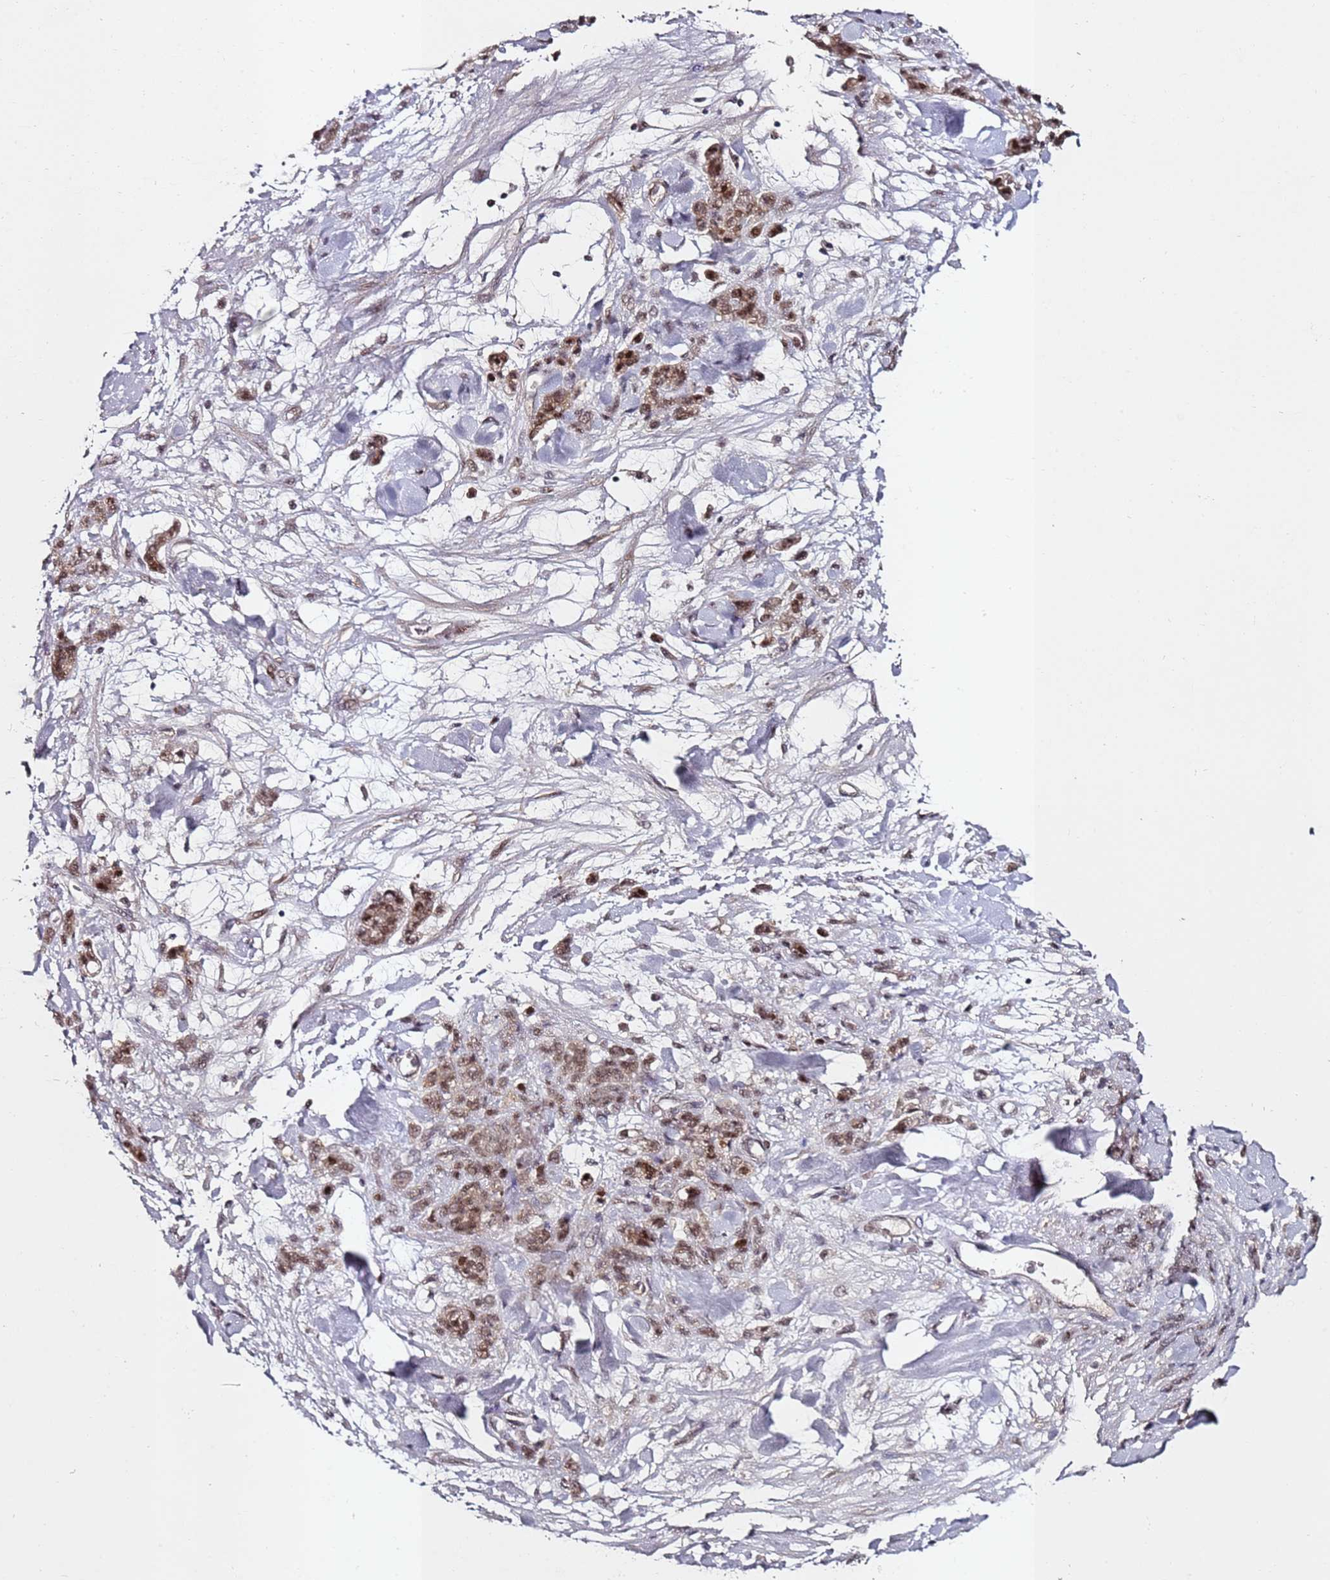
{"staining": {"intensity": "moderate", "quantity": ">75%", "location": "cytoplasmic/membranous,nuclear"}, "tissue": "stomach cancer", "cell_type": "Tumor cells", "image_type": "cancer", "snomed": [{"axis": "morphology", "description": "Normal tissue, NOS"}, {"axis": "morphology", "description": "Adenocarcinoma, NOS"}, {"axis": "topography", "description": "Stomach"}], "caption": "Stomach adenocarcinoma stained for a protein (brown) reveals moderate cytoplasmic/membranous and nuclear positive staining in approximately >75% of tumor cells.", "gene": "ATF6B", "patient": {"sex": "male", "age": 82}}